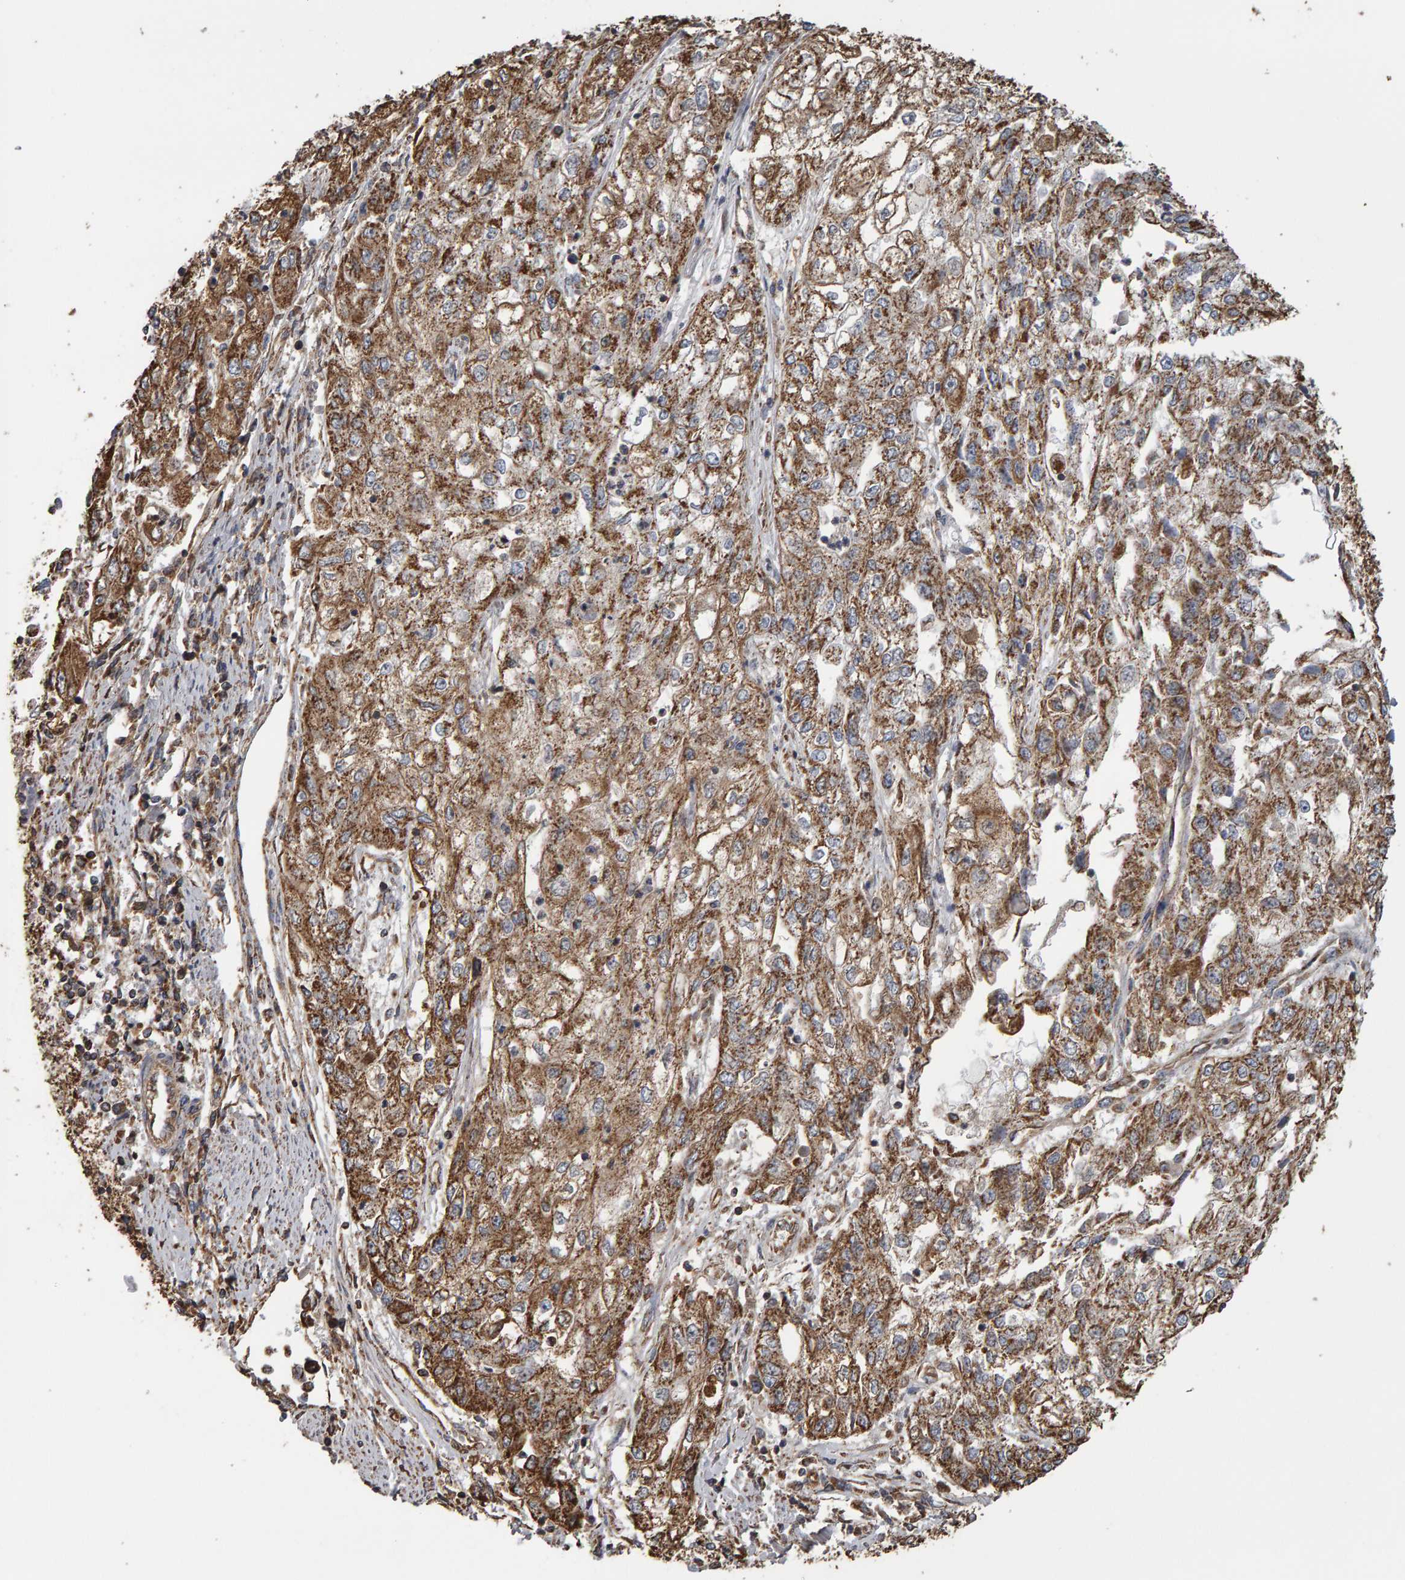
{"staining": {"intensity": "moderate", "quantity": ">75%", "location": "cytoplasmic/membranous"}, "tissue": "endometrial cancer", "cell_type": "Tumor cells", "image_type": "cancer", "snomed": [{"axis": "morphology", "description": "Adenocarcinoma, NOS"}, {"axis": "topography", "description": "Endometrium"}], "caption": "A photomicrograph of human endometrial cancer (adenocarcinoma) stained for a protein reveals moderate cytoplasmic/membranous brown staining in tumor cells.", "gene": "TOM1L1", "patient": {"sex": "female", "age": 49}}